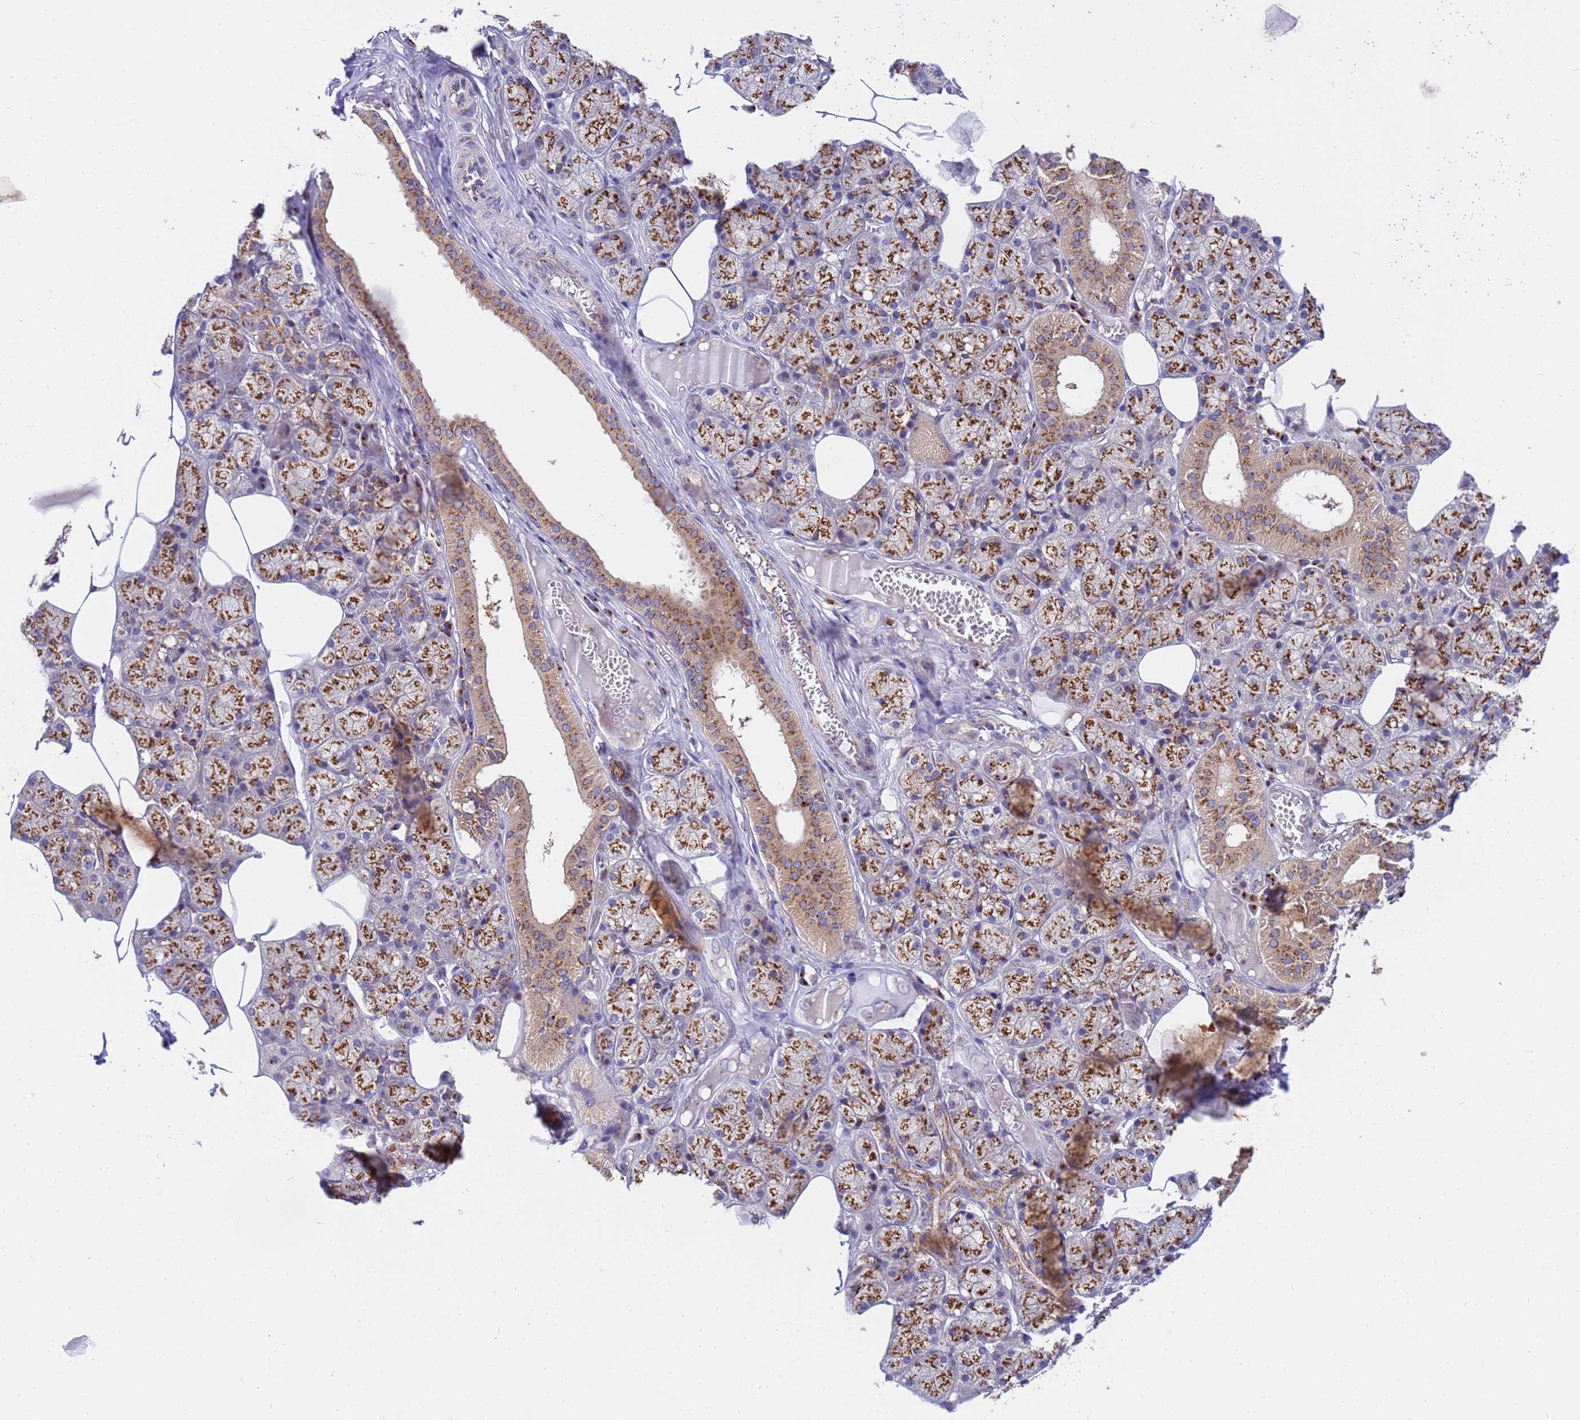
{"staining": {"intensity": "strong", "quantity": ">75%", "location": "cytoplasmic/membranous"}, "tissue": "salivary gland", "cell_type": "Glandular cells", "image_type": "normal", "snomed": [{"axis": "morphology", "description": "Normal tissue, NOS"}, {"axis": "topography", "description": "Salivary gland"}], "caption": "The micrograph demonstrates staining of unremarkable salivary gland, revealing strong cytoplasmic/membranous protein expression (brown color) within glandular cells.", "gene": "HPS3", "patient": {"sex": "male", "age": 62}}